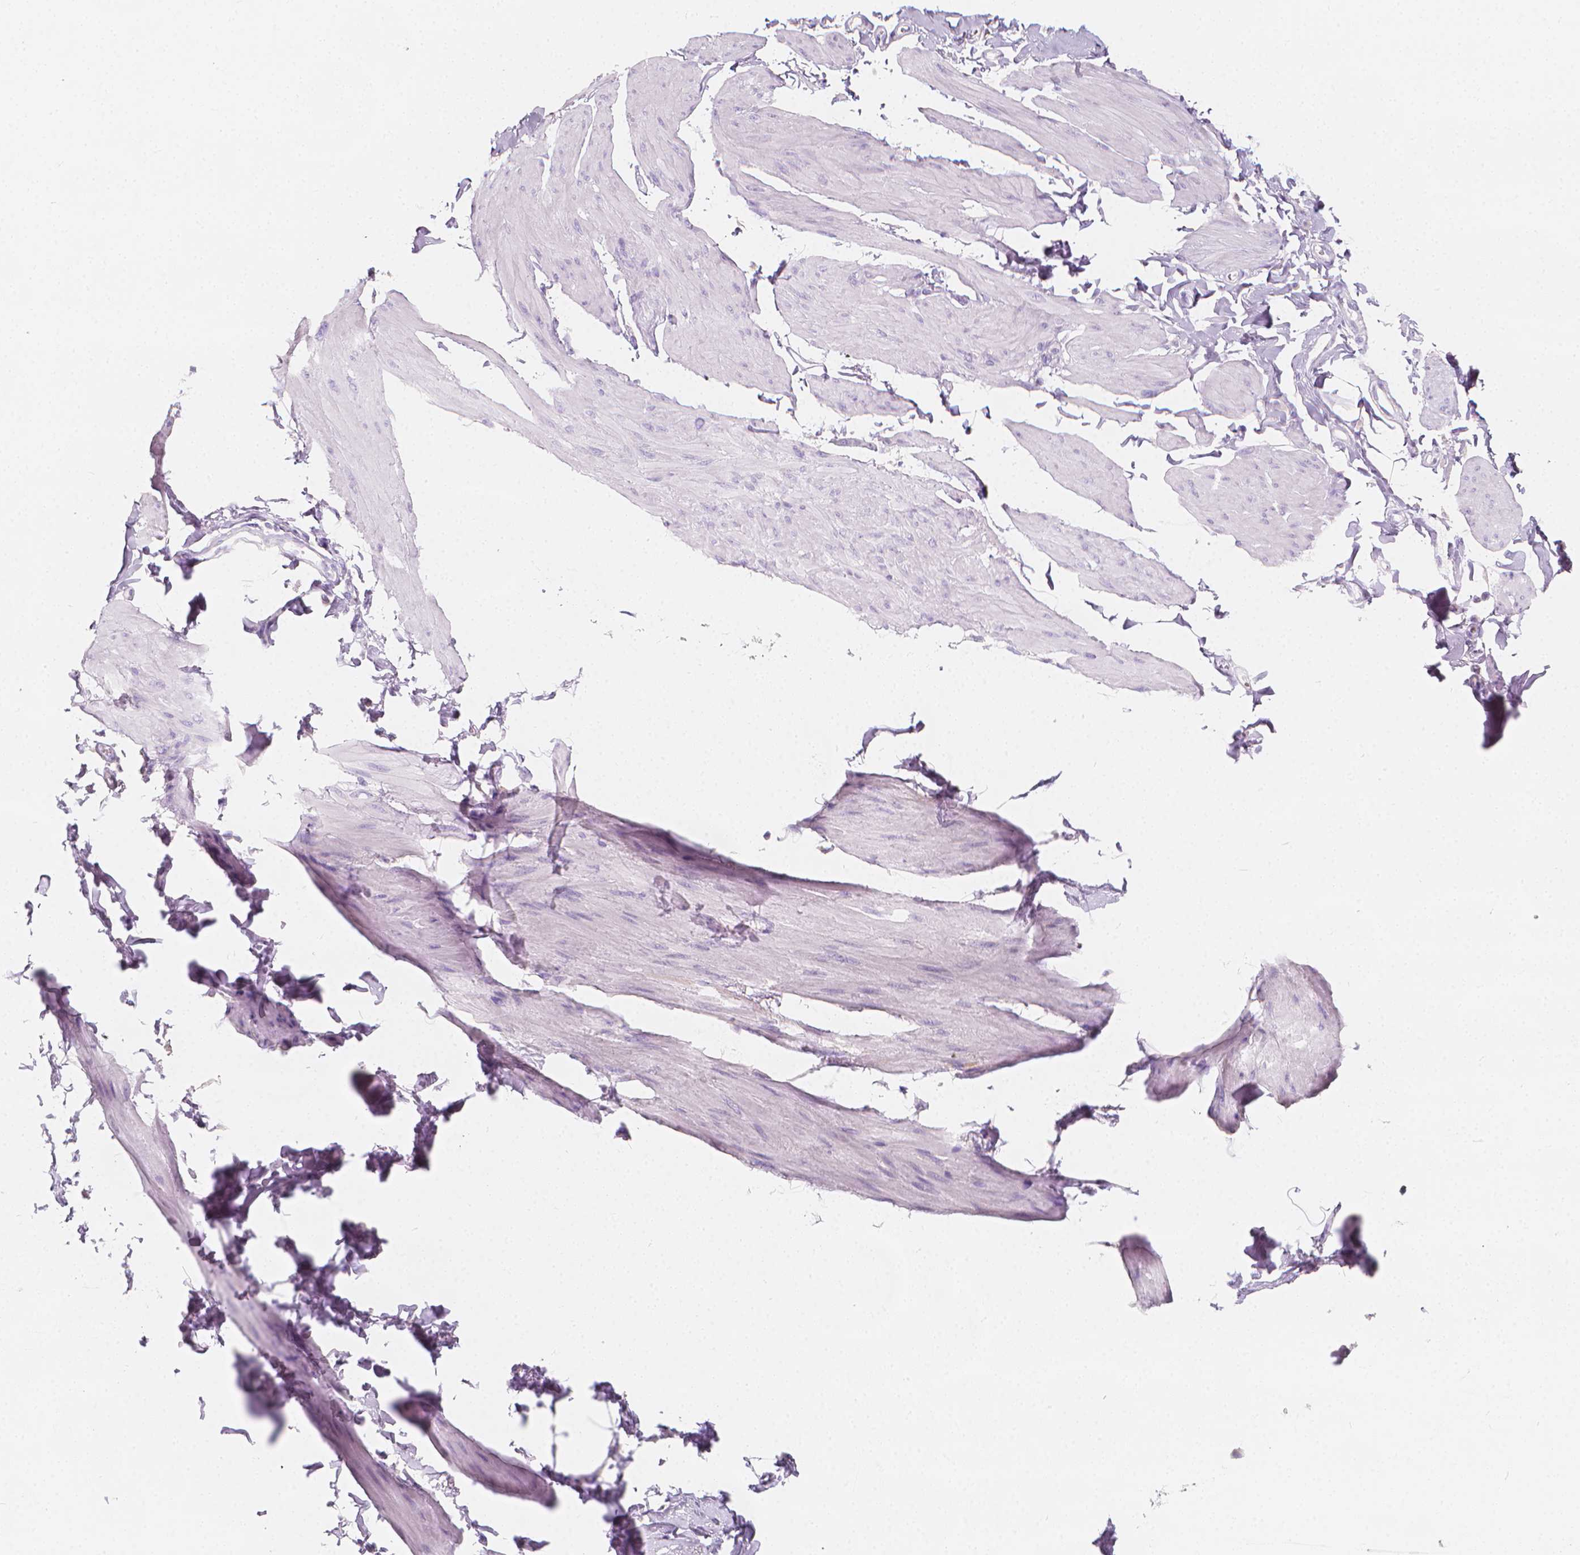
{"staining": {"intensity": "negative", "quantity": "none", "location": "none"}, "tissue": "smooth muscle", "cell_type": "Smooth muscle cells", "image_type": "normal", "snomed": [{"axis": "morphology", "description": "Normal tissue, NOS"}, {"axis": "topography", "description": "Adipose tissue"}, {"axis": "topography", "description": "Smooth muscle"}, {"axis": "topography", "description": "Peripheral nerve tissue"}], "caption": "Protein analysis of benign smooth muscle shows no significant positivity in smooth muscle cells.", "gene": "RBFOX1", "patient": {"sex": "male", "age": 83}}